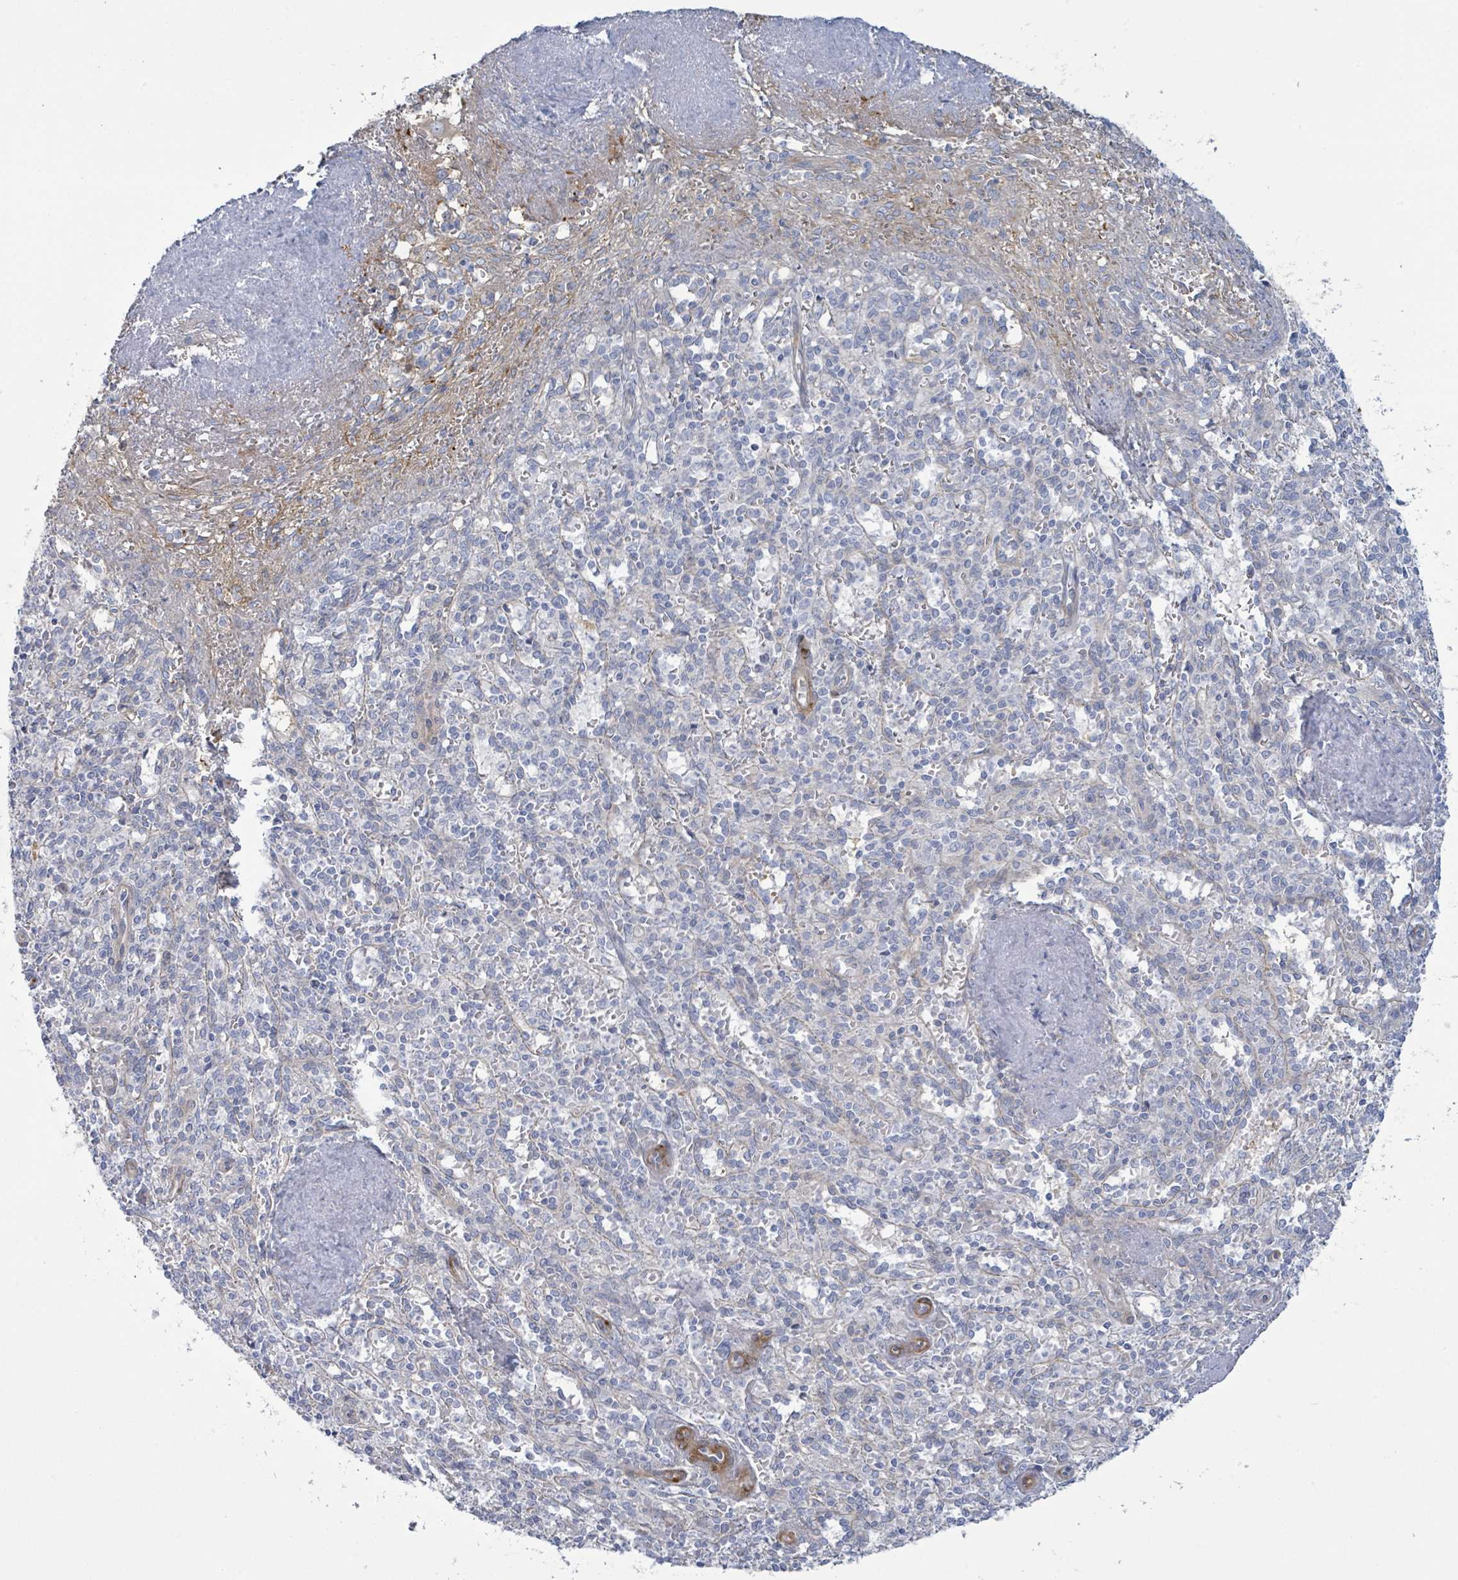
{"staining": {"intensity": "negative", "quantity": "none", "location": "none"}, "tissue": "spleen", "cell_type": "Cells in red pulp", "image_type": "normal", "snomed": [{"axis": "morphology", "description": "Normal tissue, NOS"}, {"axis": "topography", "description": "Spleen"}], "caption": "Immunohistochemistry micrograph of unremarkable spleen stained for a protein (brown), which shows no staining in cells in red pulp. (Immunohistochemistry, brightfield microscopy, high magnification).", "gene": "COL13A1", "patient": {"sex": "female", "age": 70}}